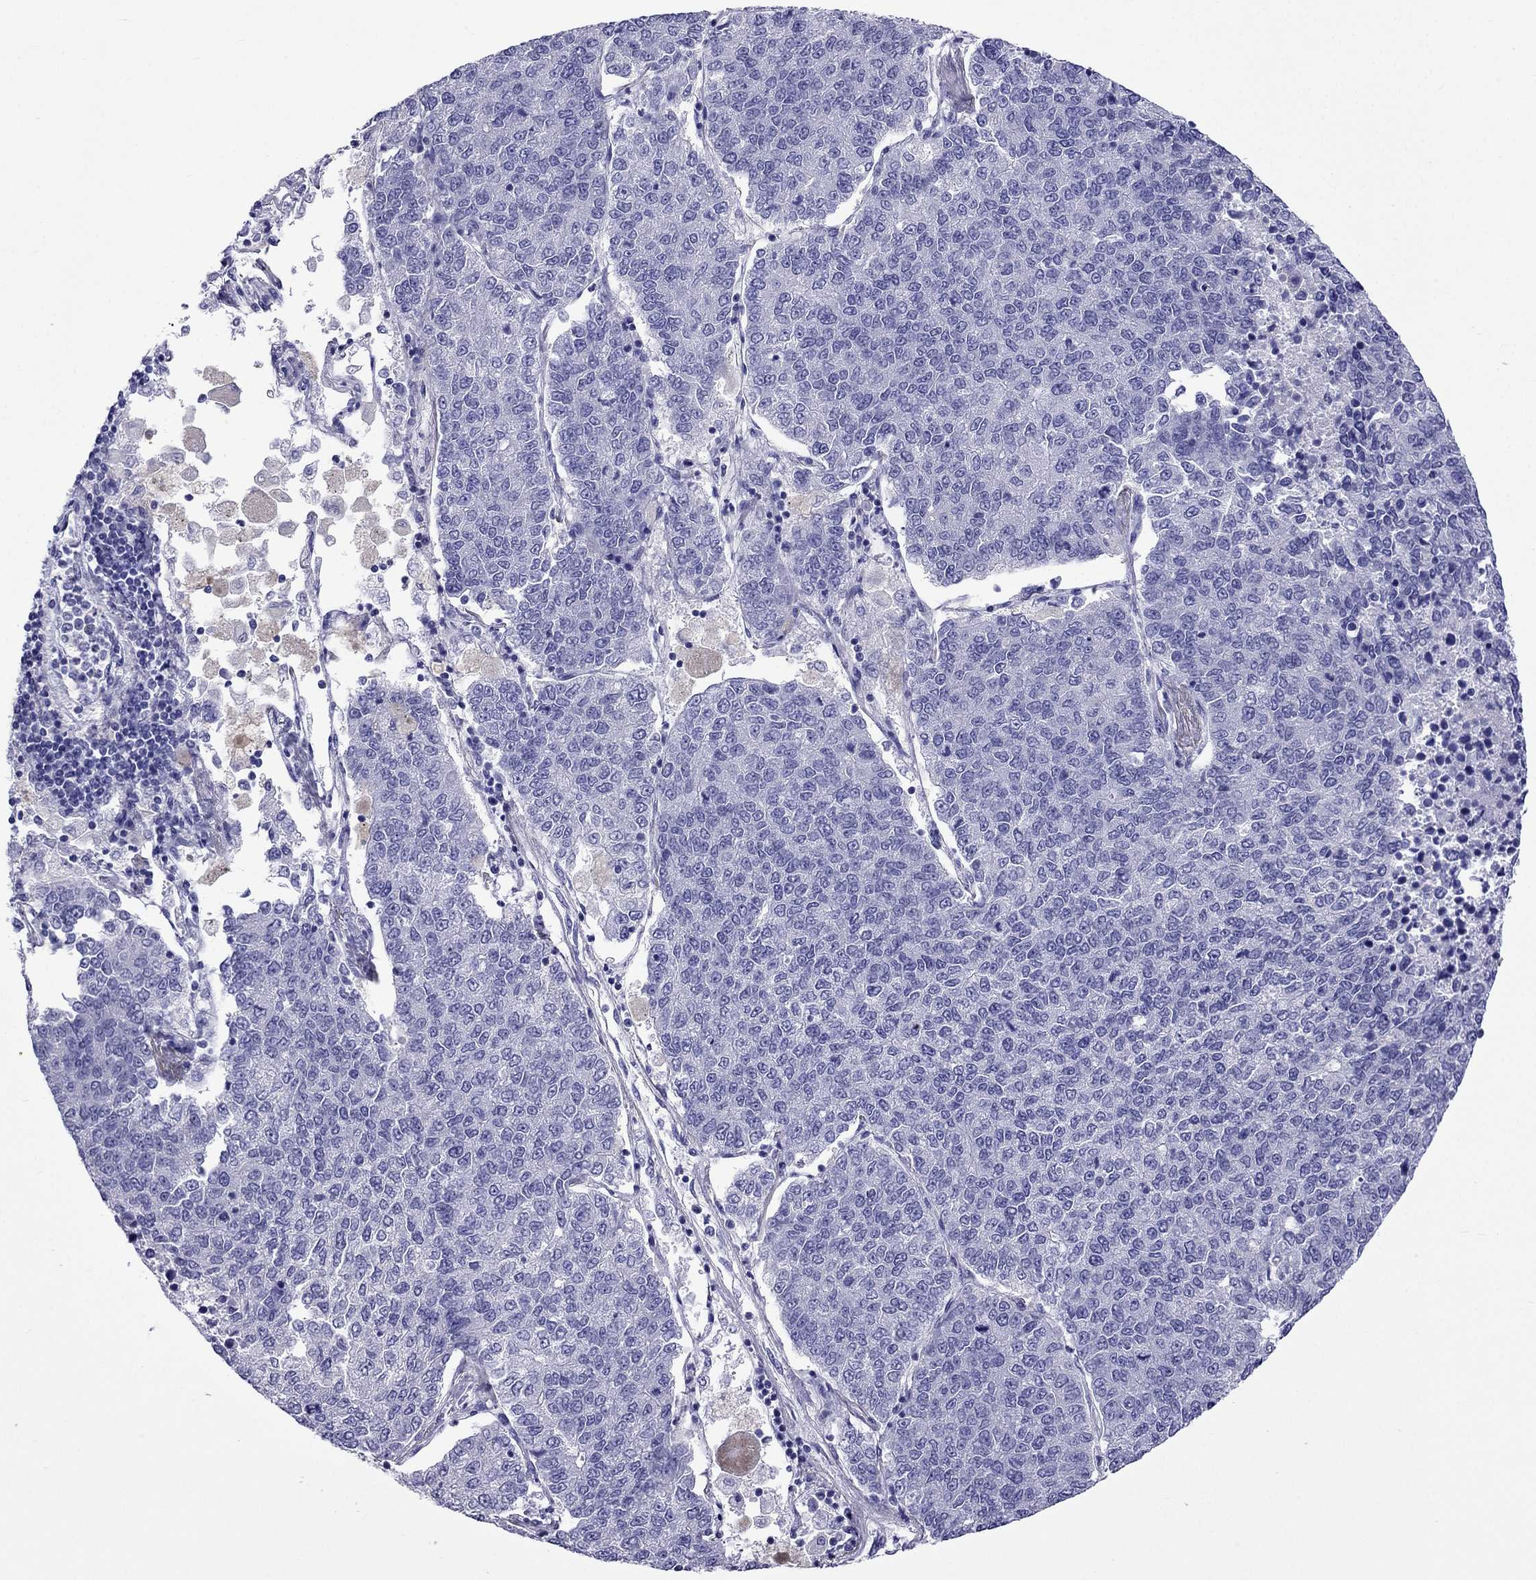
{"staining": {"intensity": "negative", "quantity": "none", "location": "none"}, "tissue": "lung cancer", "cell_type": "Tumor cells", "image_type": "cancer", "snomed": [{"axis": "morphology", "description": "Adenocarcinoma, NOS"}, {"axis": "topography", "description": "Lung"}], "caption": "Tumor cells show no significant protein staining in adenocarcinoma (lung).", "gene": "ARR3", "patient": {"sex": "male", "age": 49}}